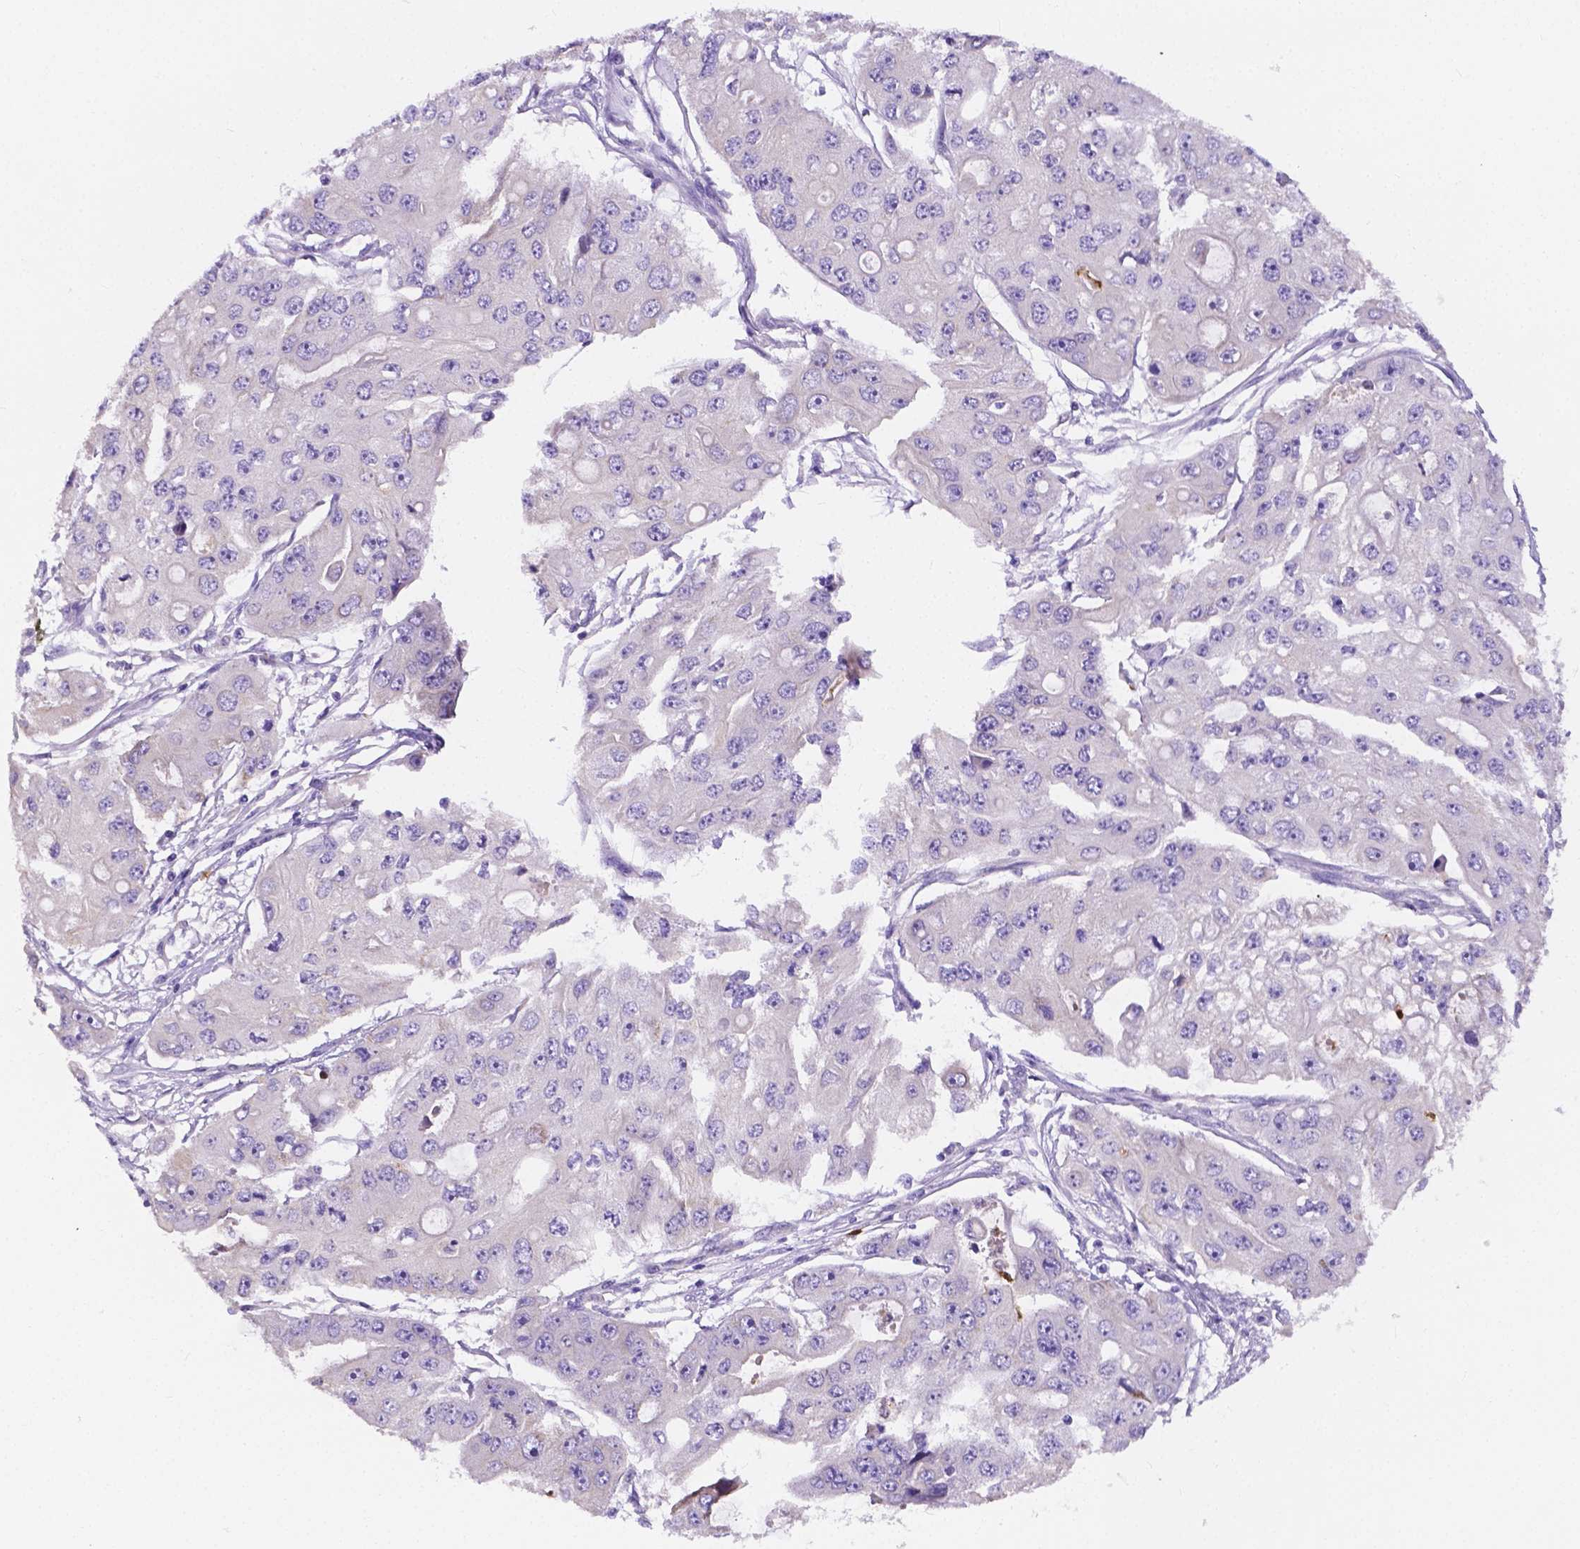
{"staining": {"intensity": "negative", "quantity": "none", "location": "none"}, "tissue": "ovarian cancer", "cell_type": "Tumor cells", "image_type": "cancer", "snomed": [{"axis": "morphology", "description": "Cystadenocarcinoma, serous, NOS"}, {"axis": "topography", "description": "Ovary"}], "caption": "Immunohistochemical staining of human ovarian cancer (serous cystadenocarcinoma) reveals no significant positivity in tumor cells.", "gene": "ZNRD2", "patient": {"sex": "female", "age": 56}}